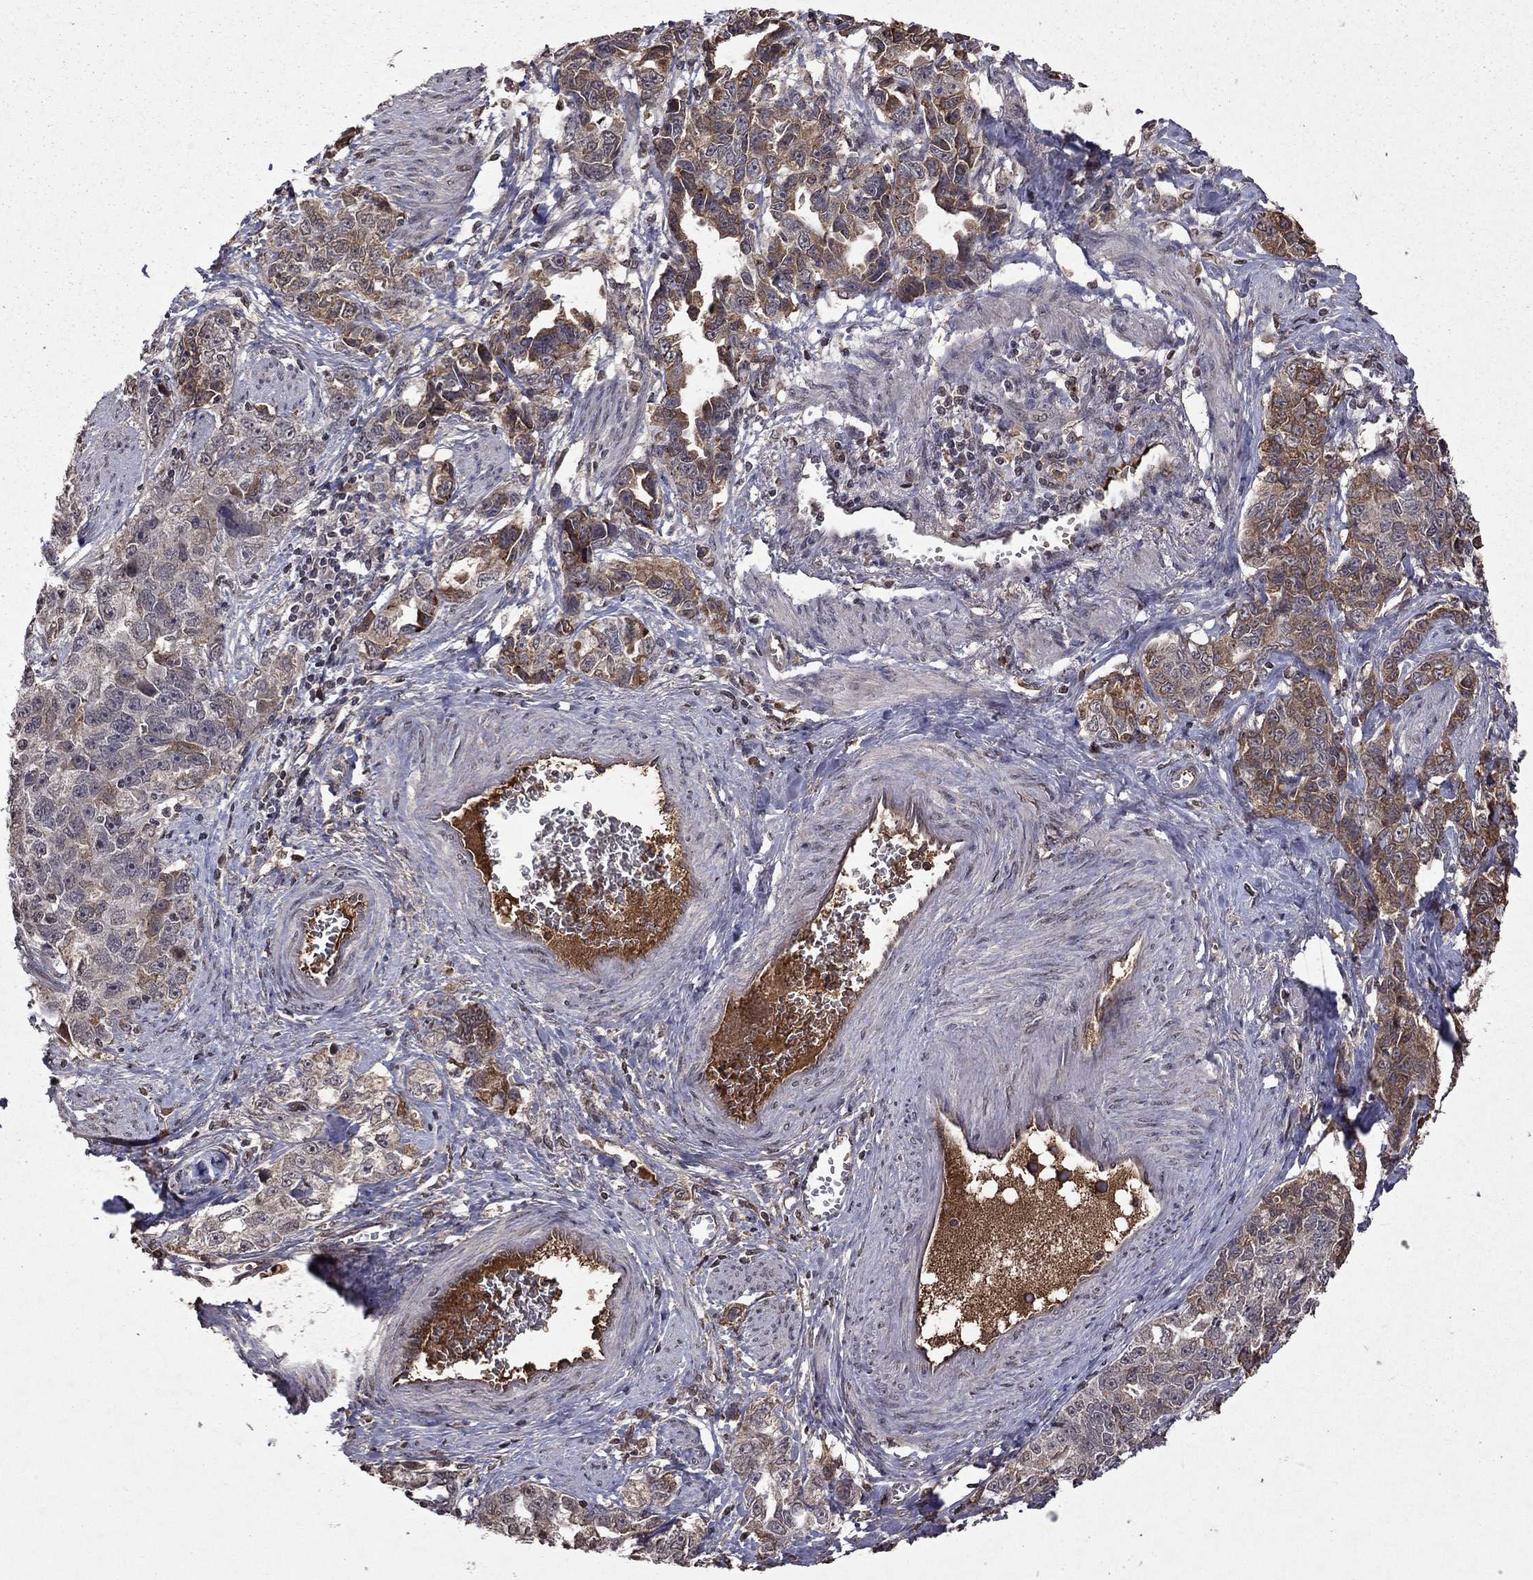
{"staining": {"intensity": "moderate", "quantity": "25%-75%", "location": "cytoplasmic/membranous"}, "tissue": "ovarian cancer", "cell_type": "Tumor cells", "image_type": "cancer", "snomed": [{"axis": "morphology", "description": "Cystadenocarcinoma, serous, NOS"}, {"axis": "topography", "description": "Ovary"}], "caption": "Brown immunohistochemical staining in human ovarian cancer (serous cystadenocarcinoma) demonstrates moderate cytoplasmic/membranous expression in about 25%-75% of tumor cells.", "gene": "NLGN1", "patient": {"sex": "female", "age": 51}}